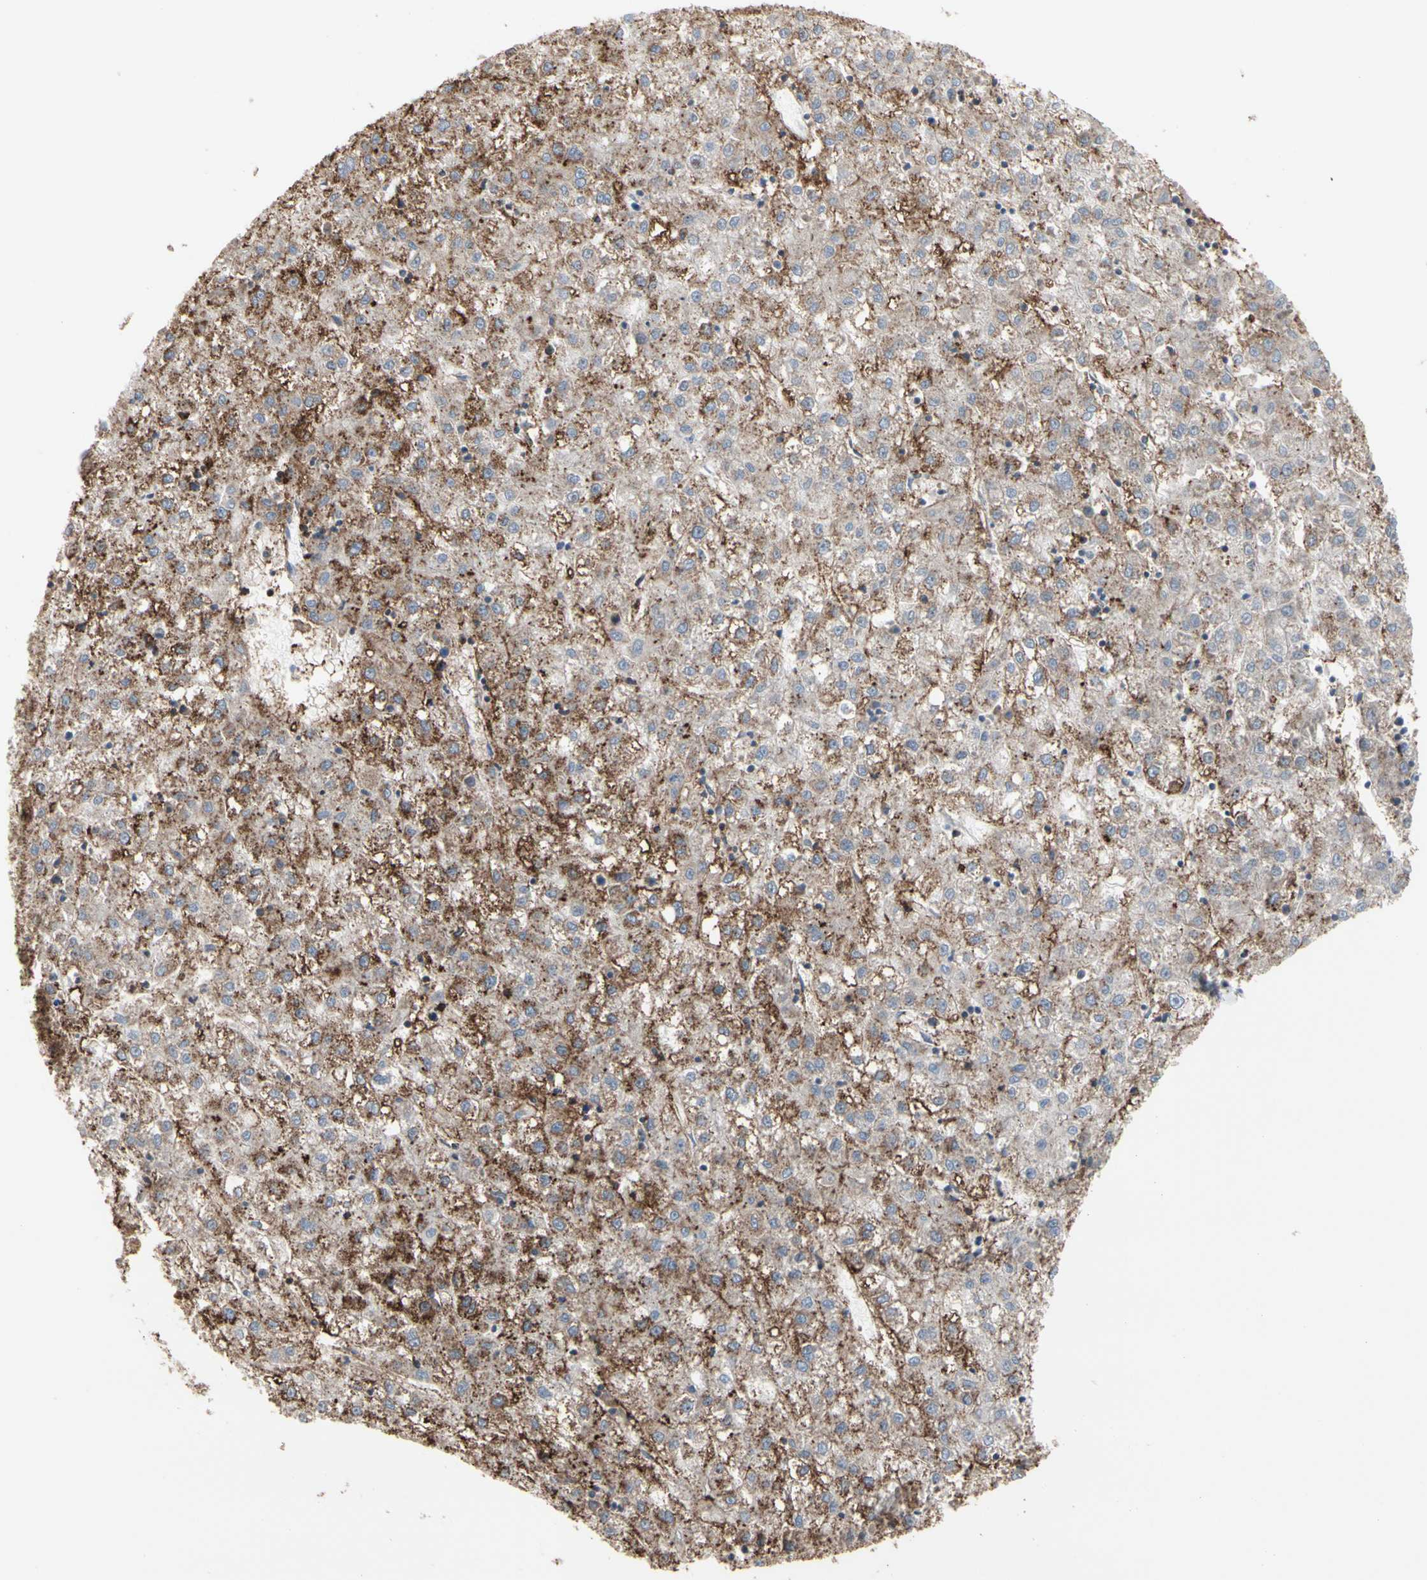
{"staining": {"intensity": "weak", "quantity": ">75%", "location": "cytoplasmic/membranous"}, "tissue": "liver cancer", "cell_type": "Tumor cells", "image_type": "cancer", "snomed": [{"axis": "morphology", "description": "Carcinoma, Hepatocellular, NOS"}, {"axis": "topography", "description": "Liver"}], "caption": "The photomicrograph exhibits a brown stain indicating the presence of a protein in the cytoplasmic/membranous of tumor cells in liver cancer.", "gene": "ANXA6", "patient": {"sex": "male", "age": 72}}